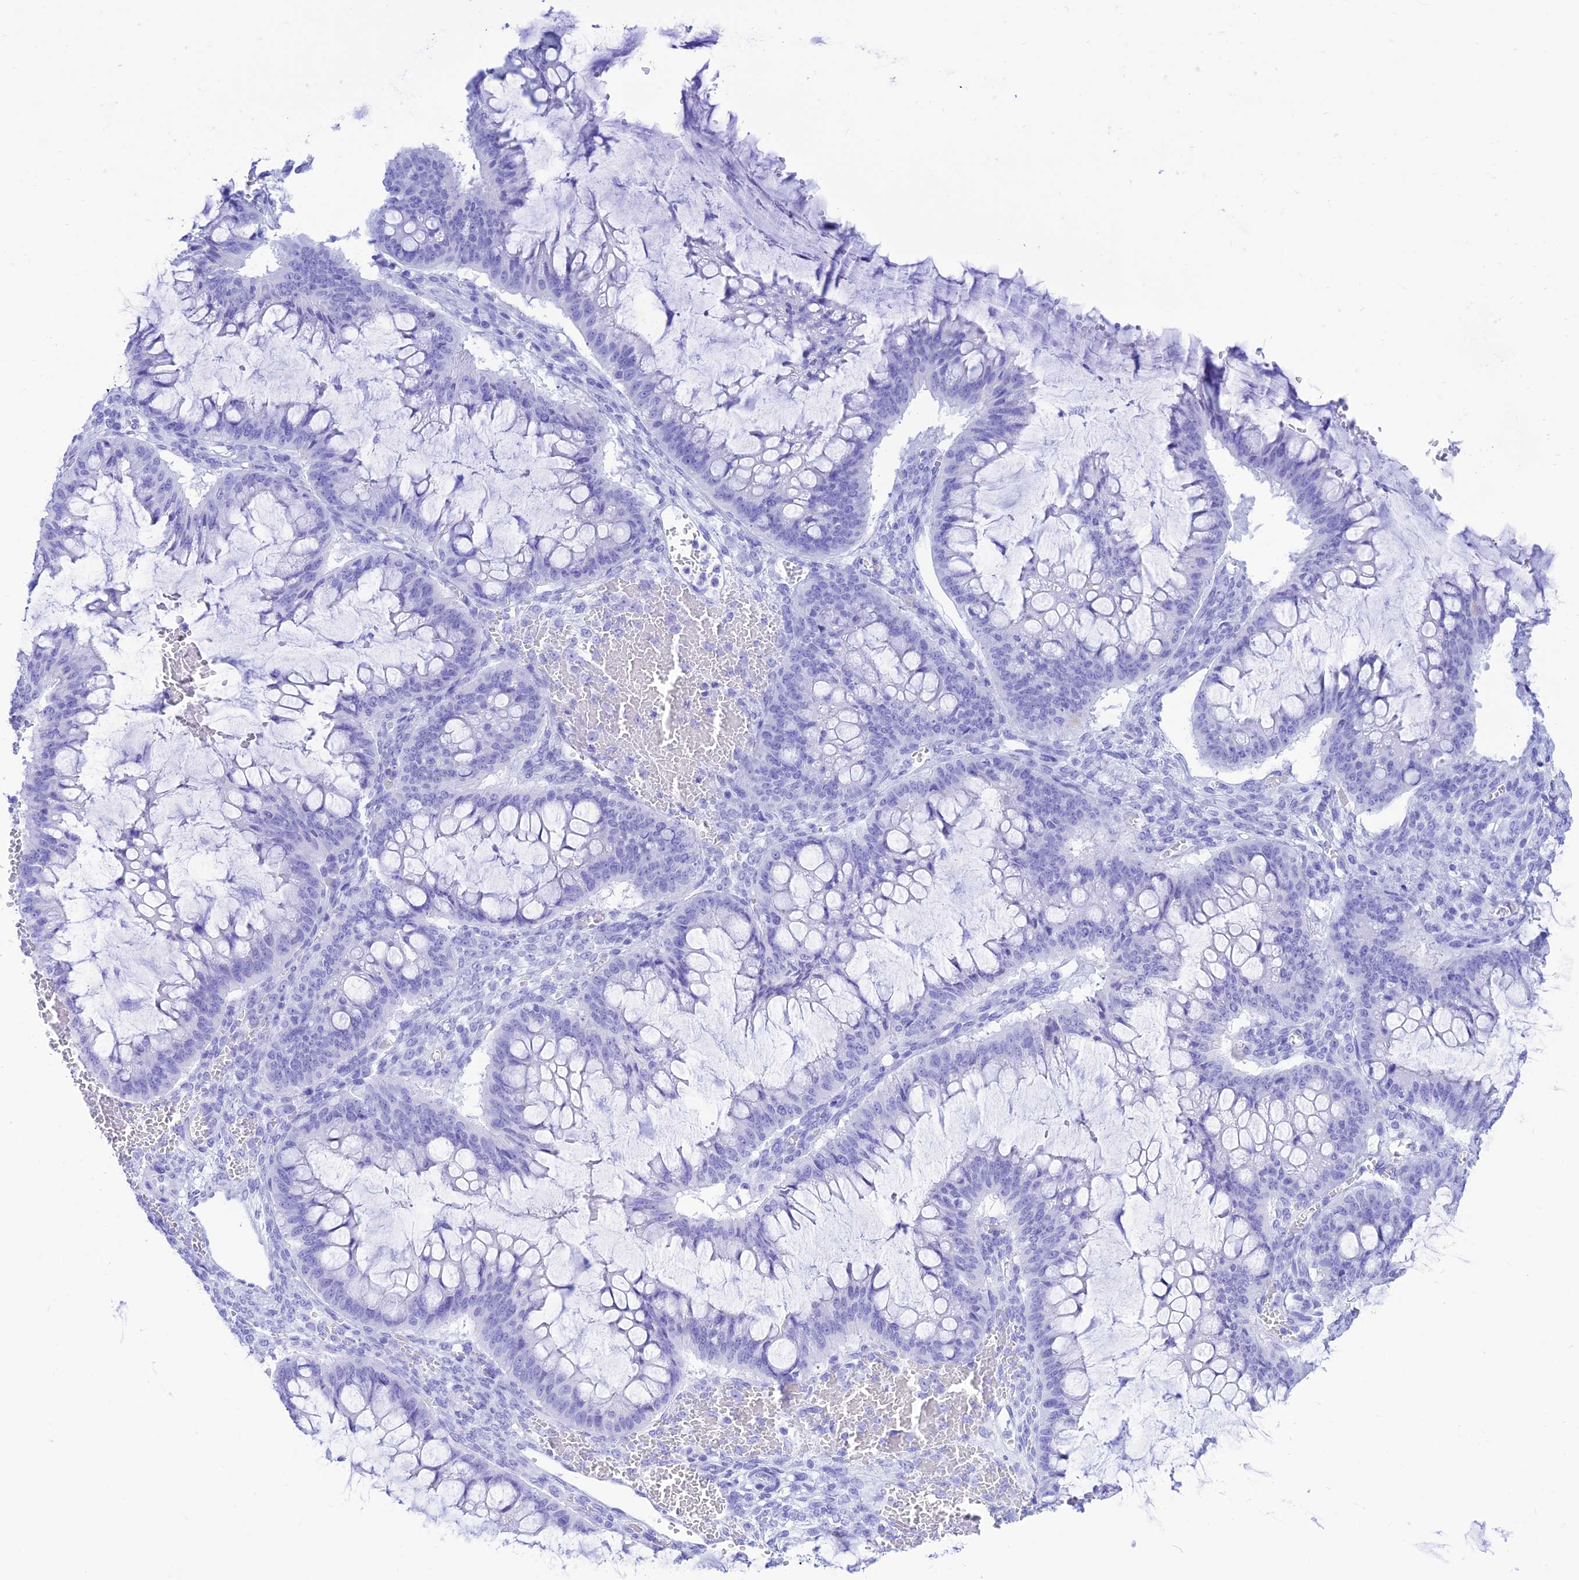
{"staining": {"intensity": "negative", "quantity": "none", "location": "none"}, "tissue": "ovarian cancer", "cell_type": "Tumor cells", "image_type": "cancer", "snomed": [{"axis": "morphology", "description": "Cystadenocarcinoma, mucinous, NOS"}, {"axis": "topography", "description": "Ovary"}], "caption": "DAB immunohistochemical staining of human mucinous cystadenocarcinoma (ovarian) displays no significant expression in tumor cells. (DAB immunohistochemistry with hematoxylin counter stain).", "gene": "PRNP", "patient": {"sex": "female", "age": 73}}